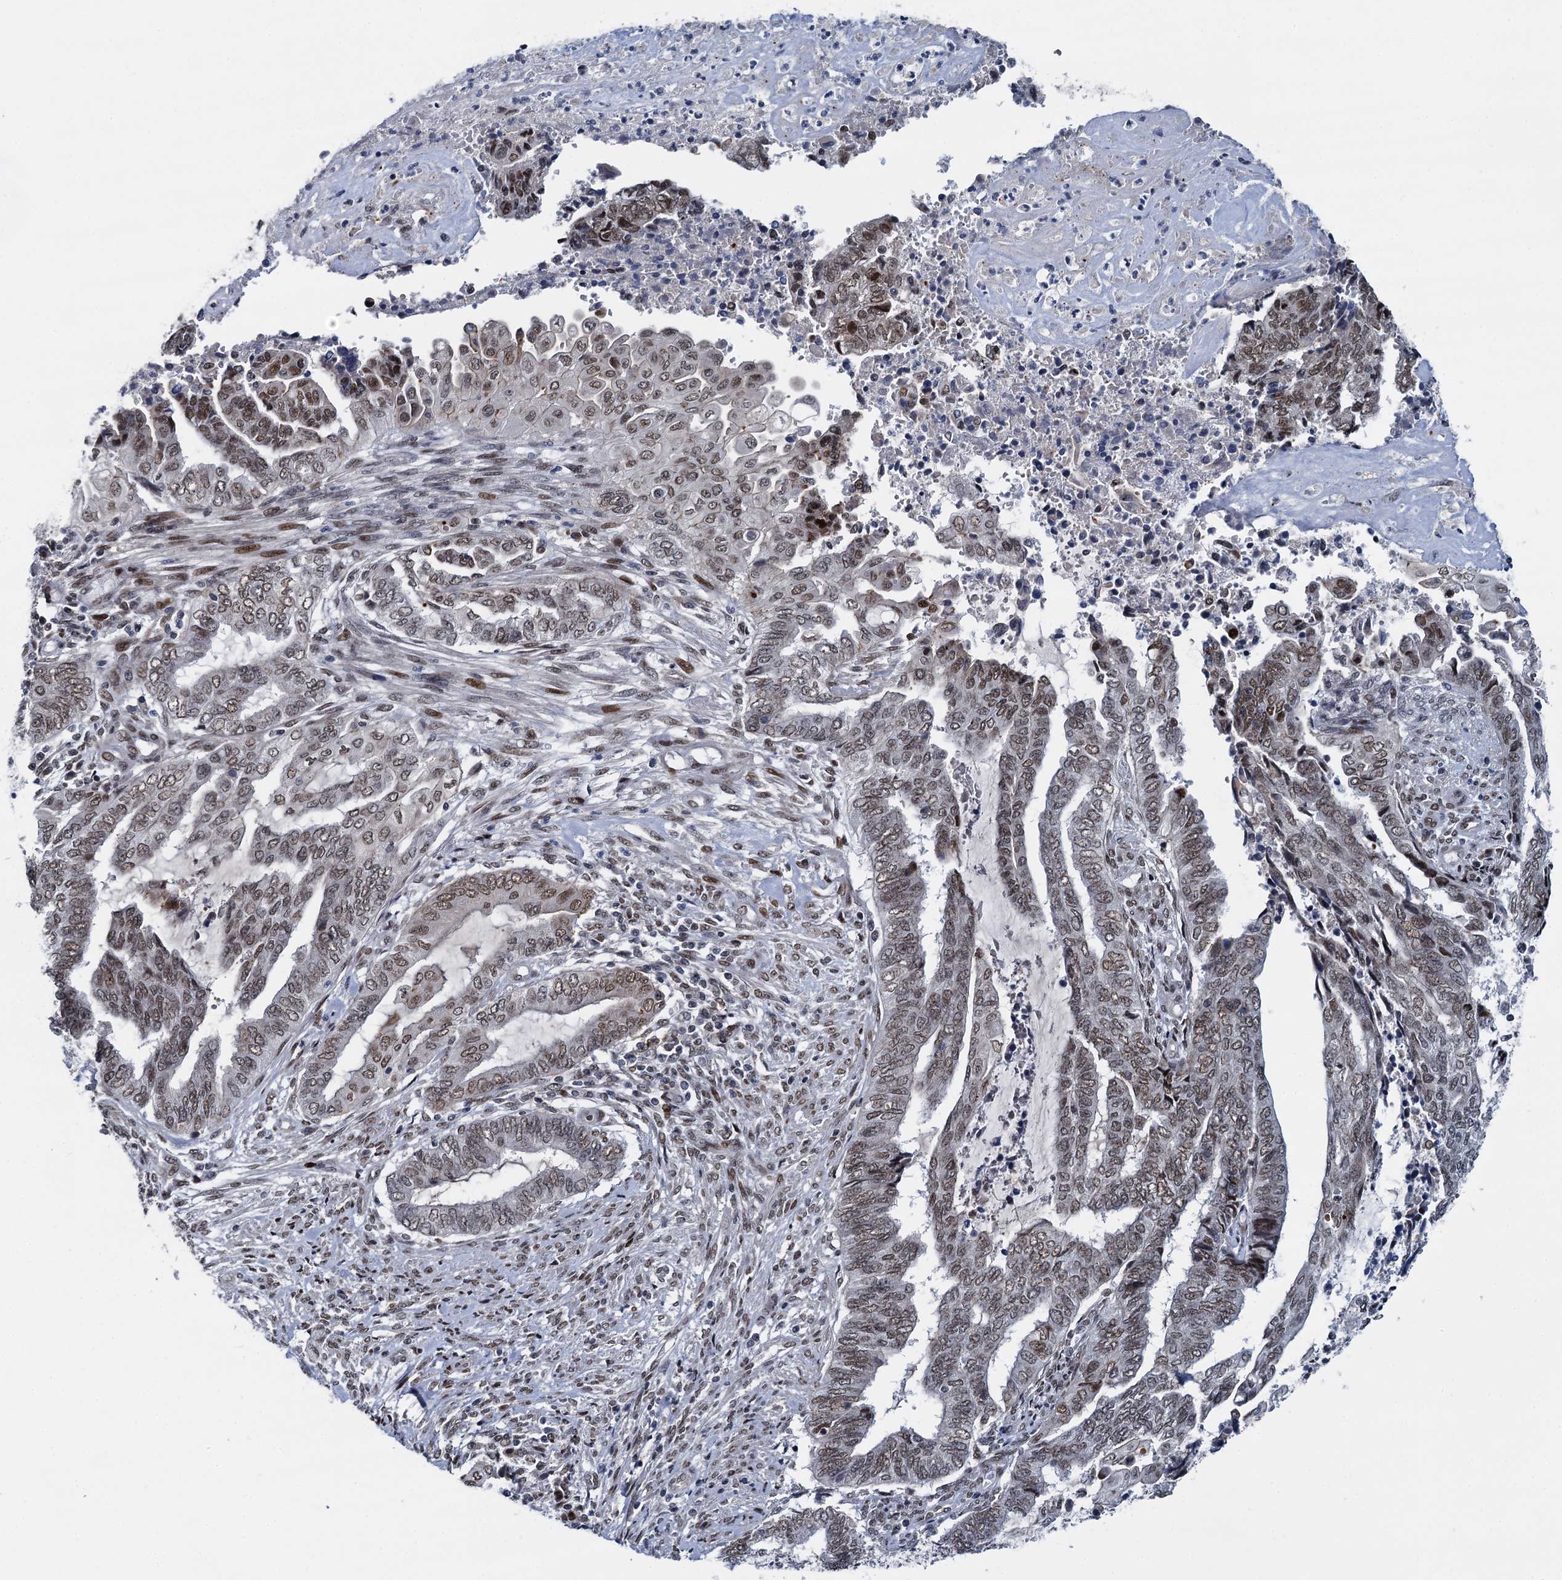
{"staining": {"intensity": "moderate", "quantity": ">75%", "location": "nuclear"}, "tissue": "endometrial cancer", "cell_type": "Tumor cells", "image_type": "cancer", "snomed": [{"axis": "morphology", "description": "Adenocarcinoma, NOS"}, {"axis": "topography", "description": "Uterus"}, {"axis": "topography", "description": "Endometrium"}], "caption": "Adenocarcinoma (endometrial) stained with a brown dye demonstrates moderate nuclear positive expression in about >75% of tumor cells.", "gene": "RUFY2", "patient": {"sex": "female", "age": 70}}